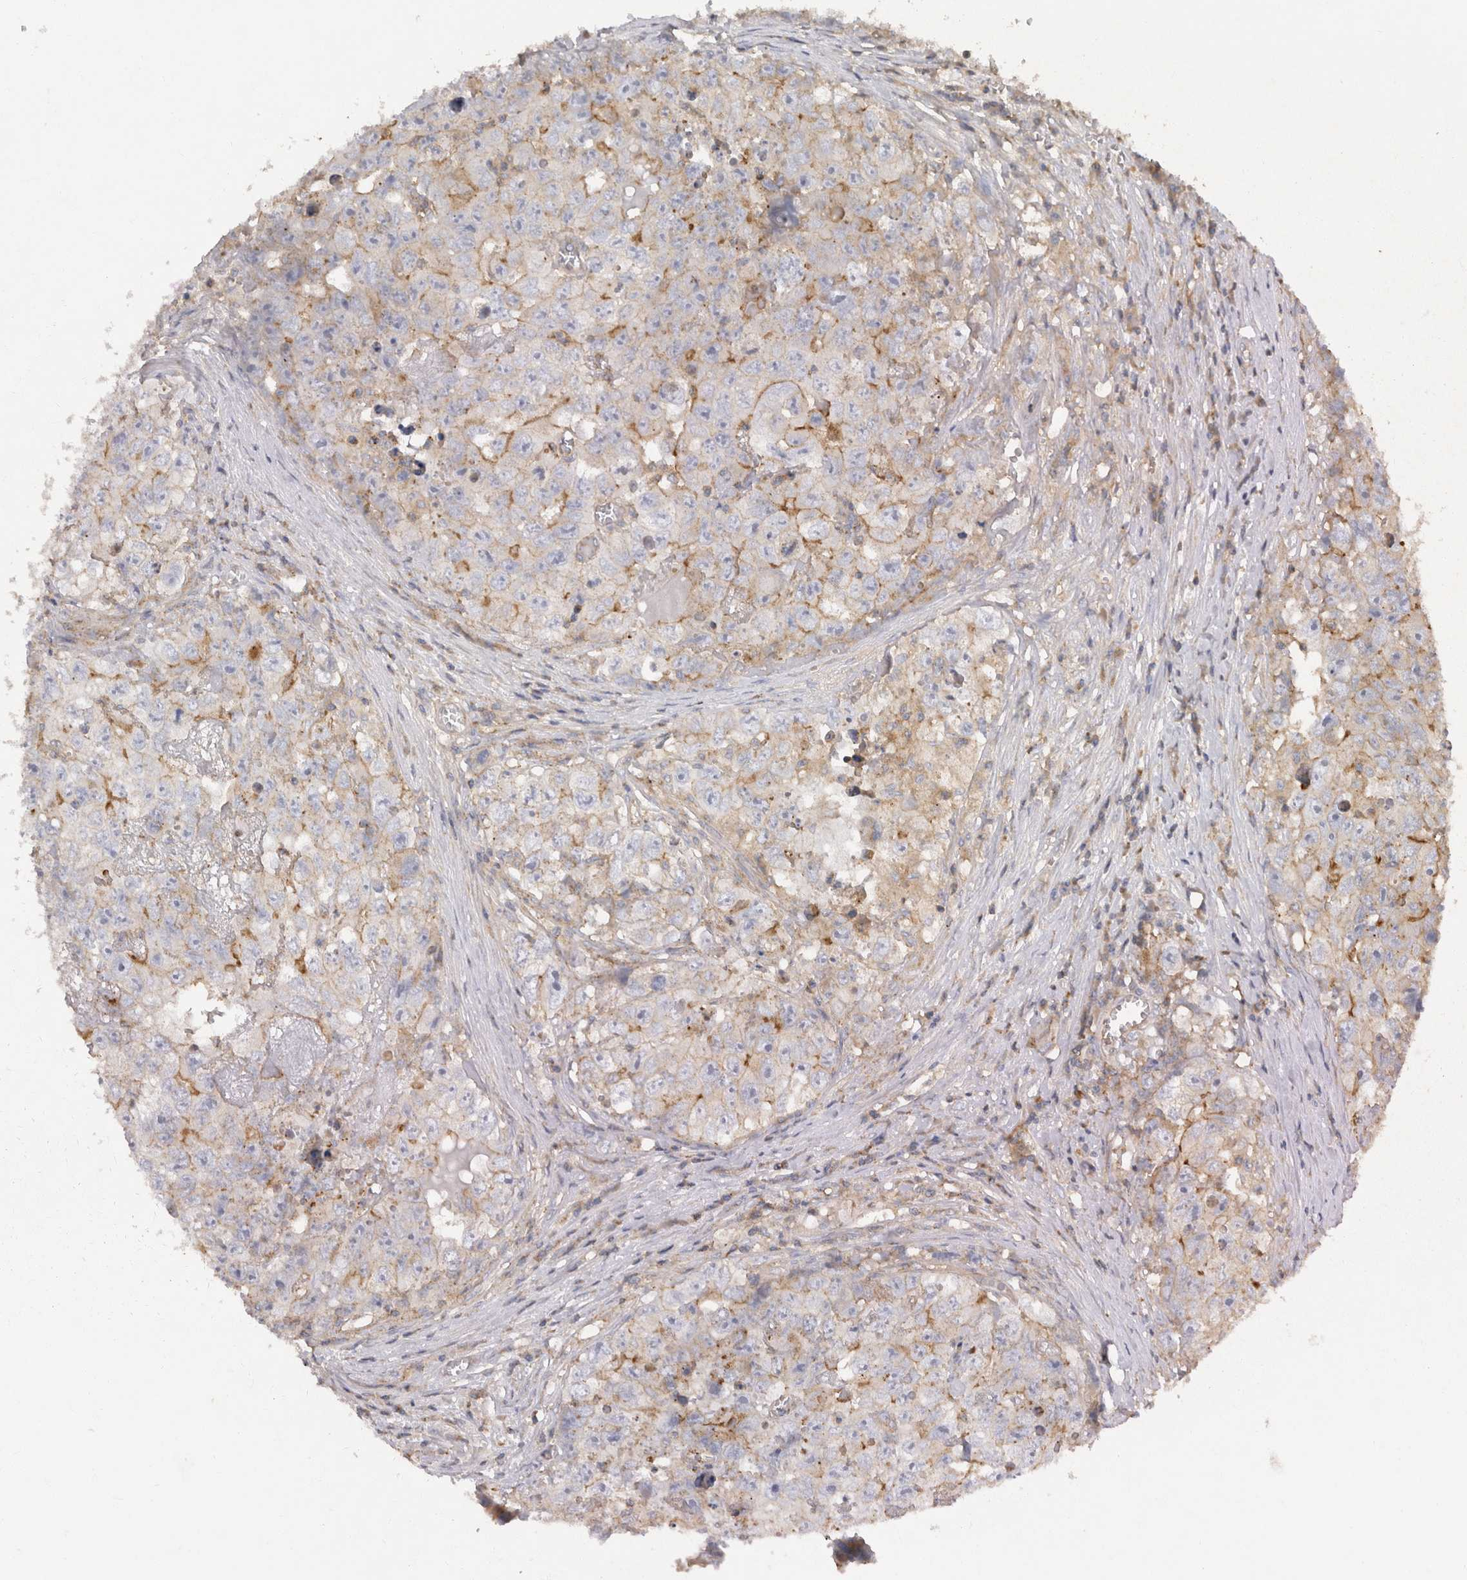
{"staining": {"intensity": "weak", "quantity": "<25%", "location": "cytoplasmic/membranous"}, "tissue": "testis cancer", "cell_type": "Tumor cells", "image_type": "cancer", "snomed": [{"axis": "morphology", "description": "Seminoma, NOS"}, {"axis": "morphology", "description": "Carcinoma, Embryonal, NOS"}, {"axis": "topography", "description": "Testis"}], "caption": "Image shows no significant protein expression in tumor cells of testis embryonal carcinoma.", "gene": "CHMP6", "patient": {"sex": "male", "age": 43}}